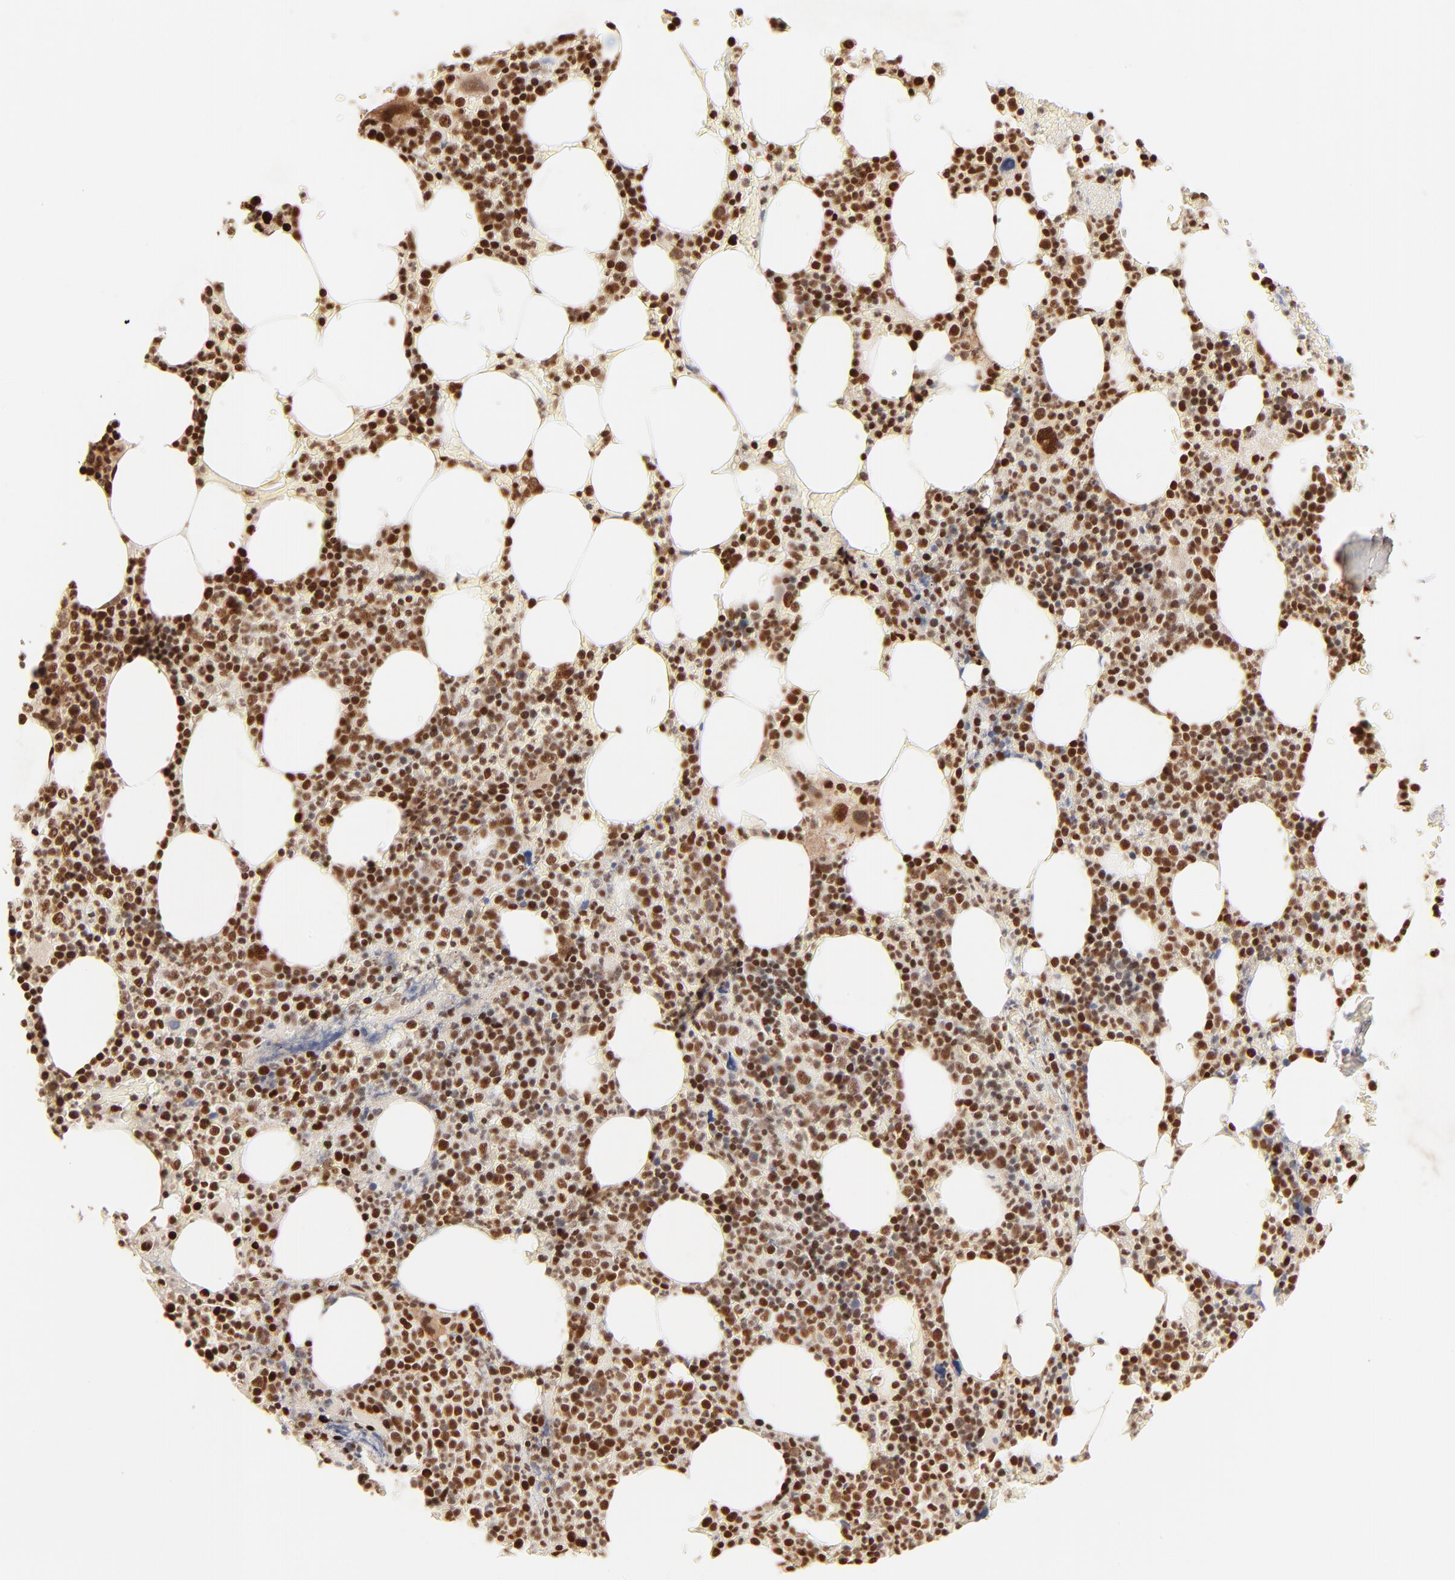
{"staining": {"intensity": "strong", "quantity": ">75%", "location": "nuclear"}, "tissue": "bone marrow", "cell_type": "Hematopoietic cells", "image_type": "normal", "snomed": [{"axis": "morphology", "description": "Normal tissue, NOS"}, {"axis": "topography", "description": "Bone marrow"}], "caption": "DAB immunohistochemical staining of unremarkable human bone marrow displays strong nuclear protein expression in approximately >75% of hematopoietic cells. Nuclei are stained in blue.", "gene": "FAM50A", "patient": {"sex": "female", "age": 66}}